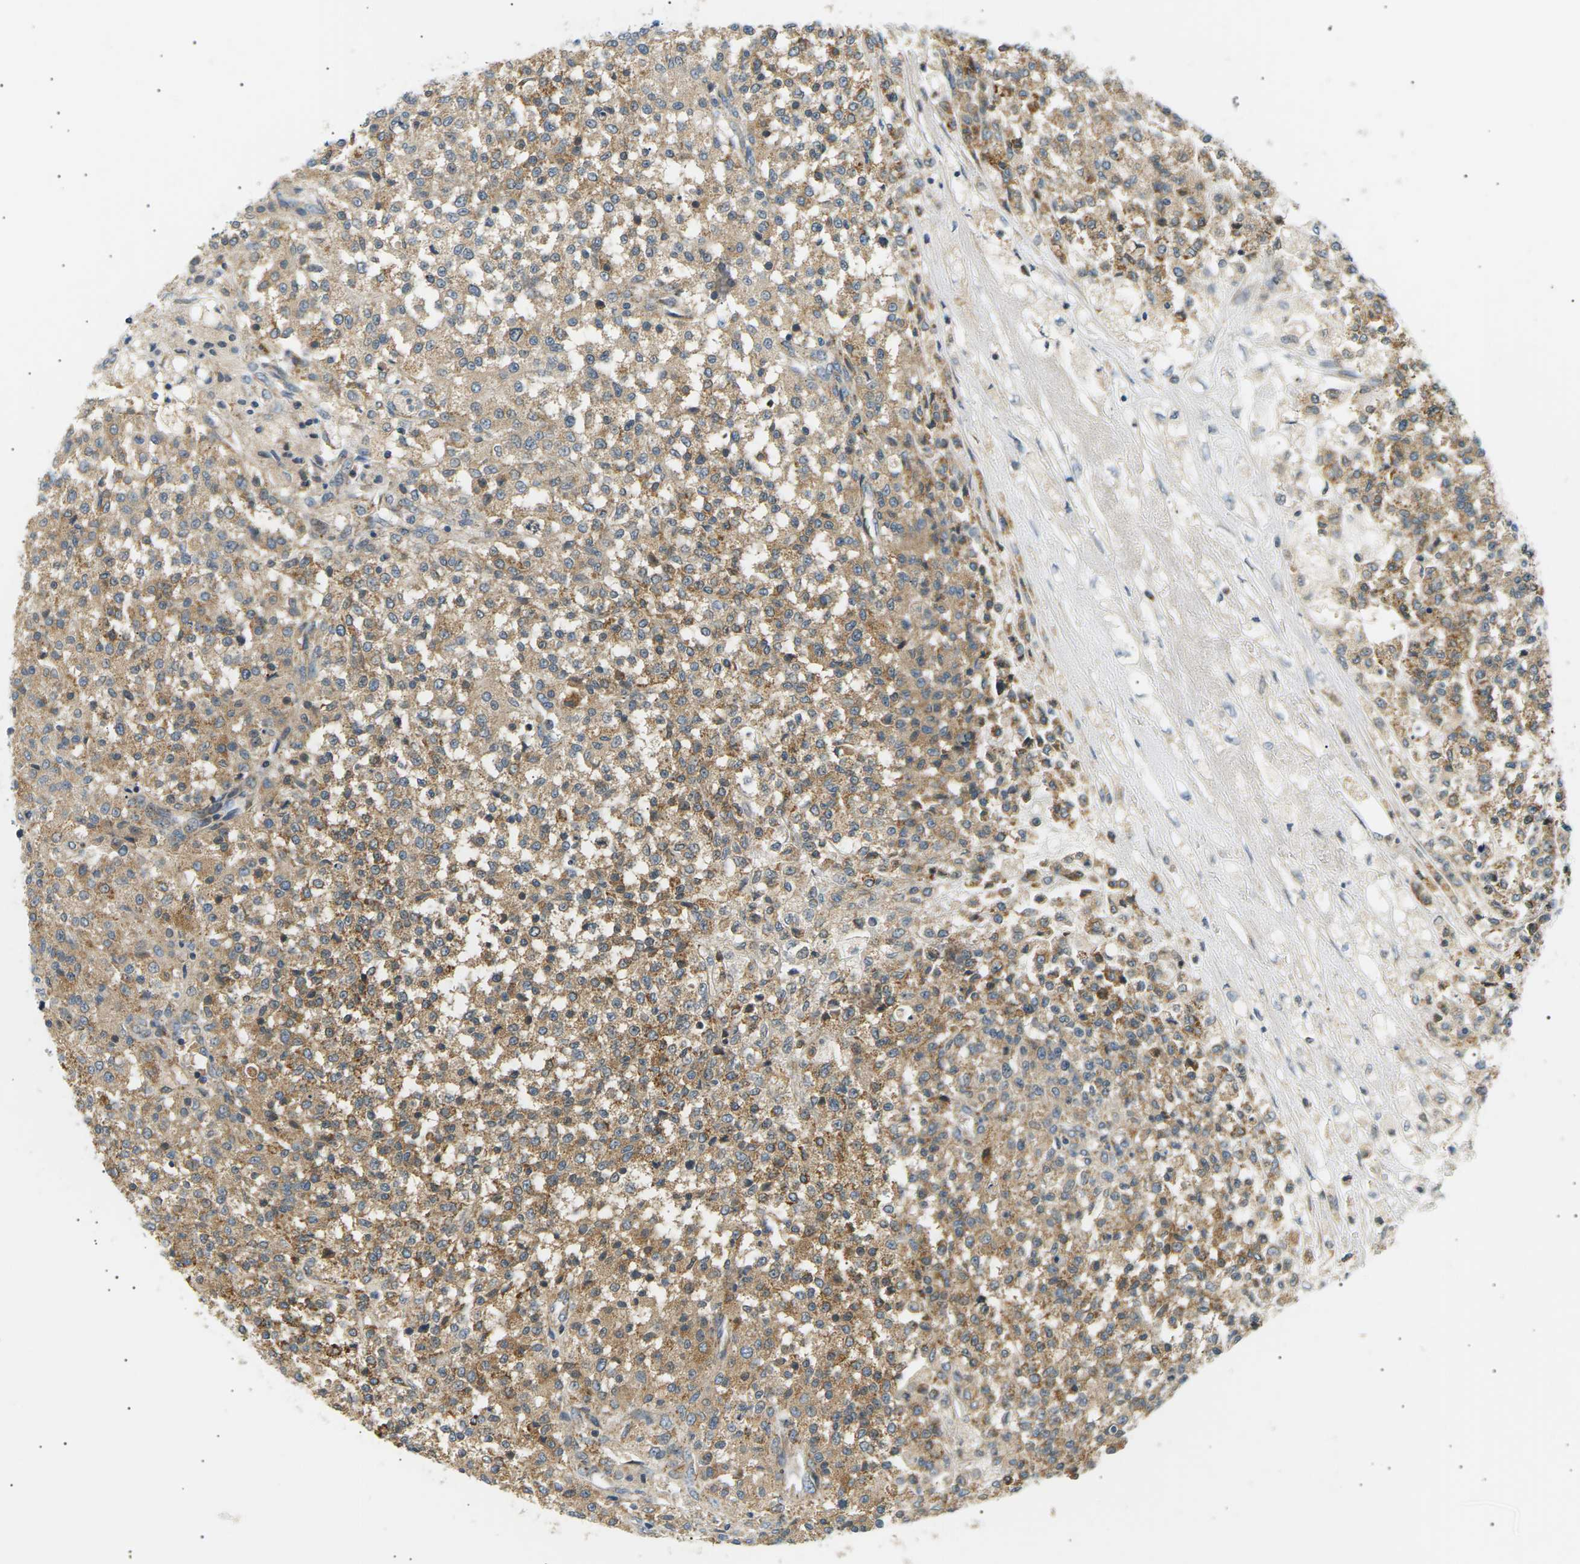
{"staining": {"intensity": "moderate", "quantity": ">75%", "location": "cytoplasmic/membranous"}, "tissue": "testis cancer", "cell_type": "Tumor cells", "image_type": "cancer", "snomed": [{"axis": "morphology", "description": "Seminoma, NOS"}, {"axis": "topography", "description": "Testis"}], "caption": "Brown immunohistochemical staining in seminoma (testis) displays moderate cytoplasmic/membranous positivity in approximately >75% of tumor cells.", "gene": "TBC1D8", "patient": {"sex": "male", "age": 59}}